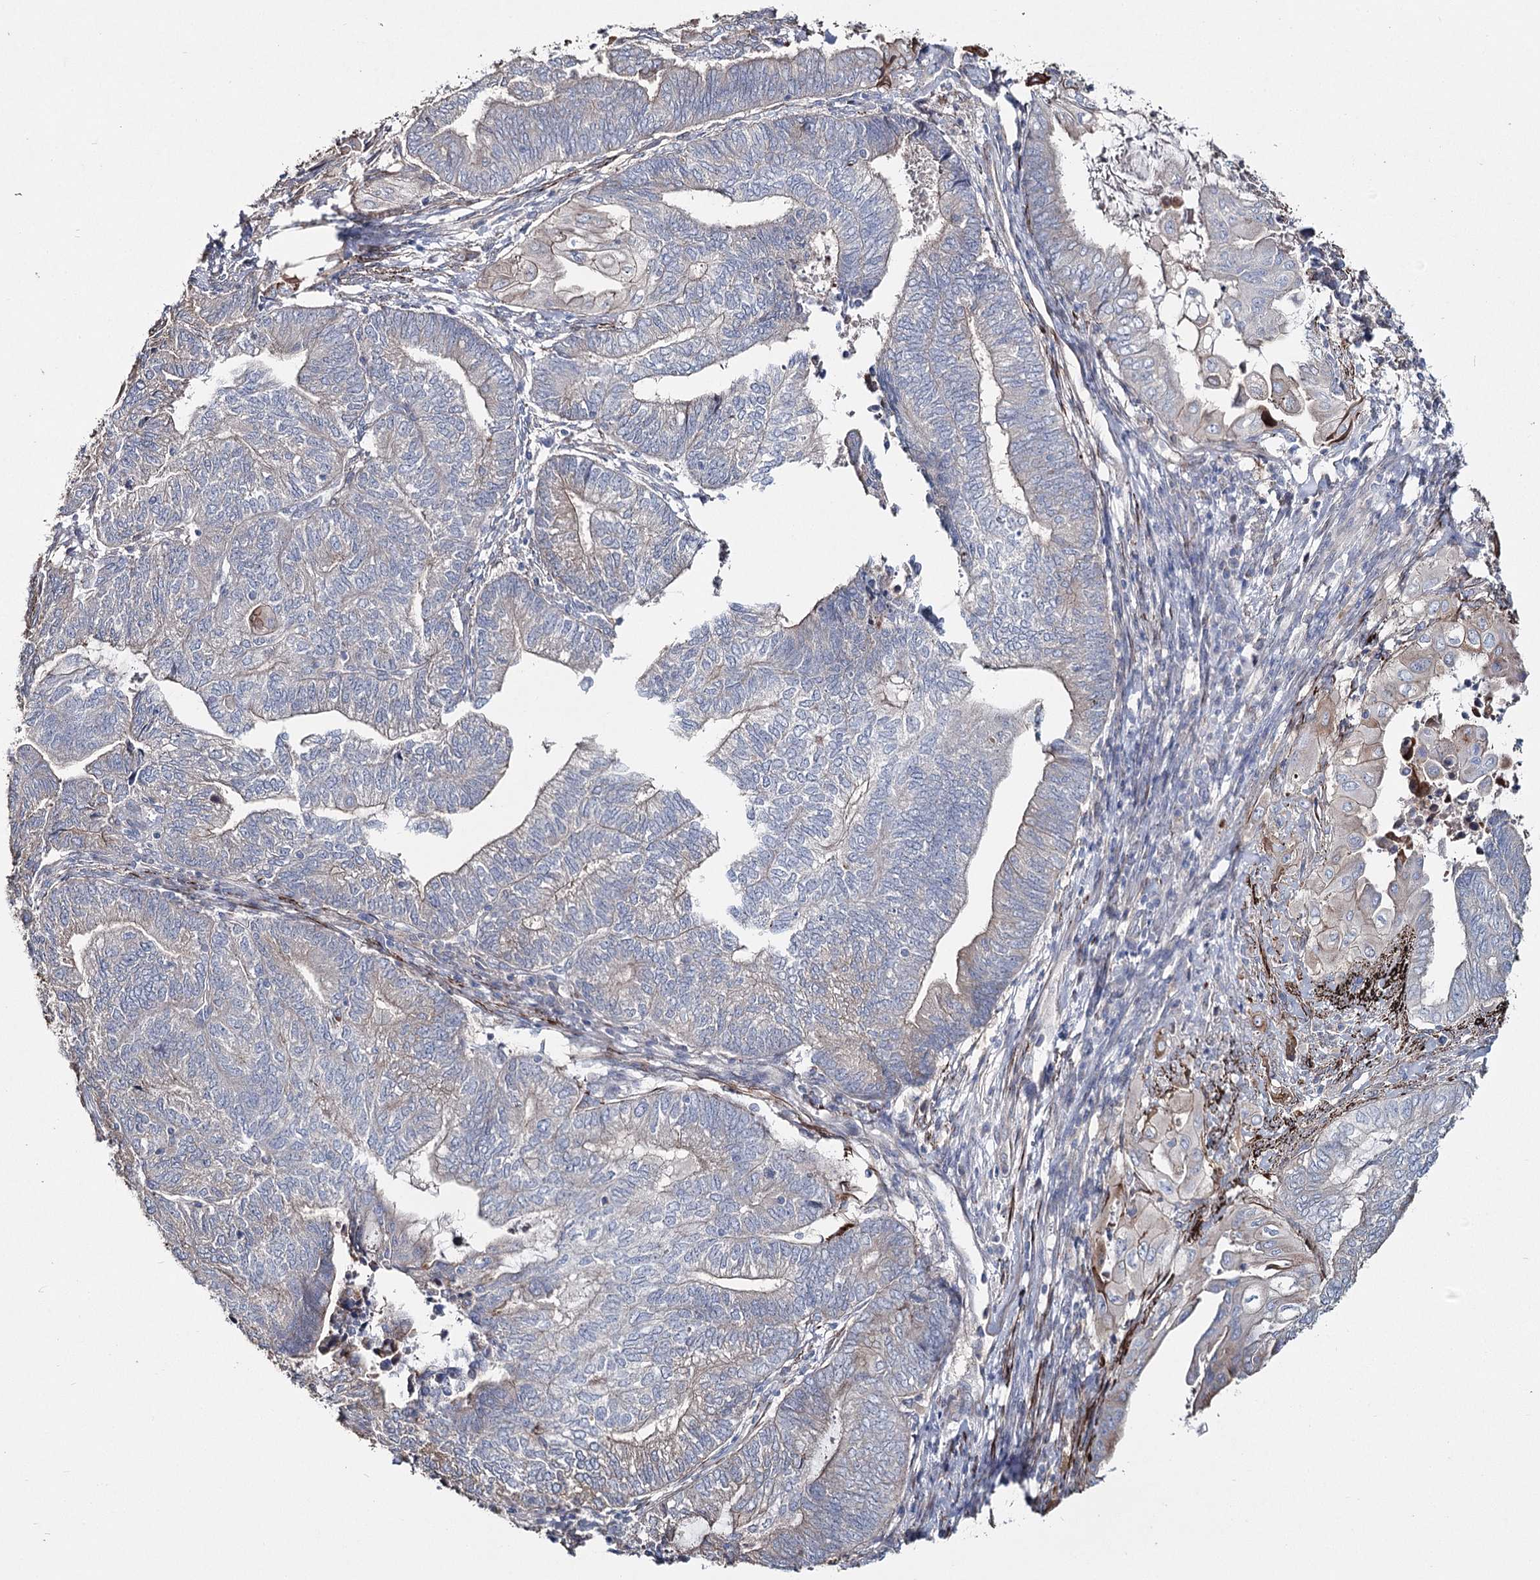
{"staining": {"intensity": "moderate", "quantity": "<25%", "location": "cytoplasmic/membranous"}, "tissue": "endometrial cancer", "cell_type": "Tumor cells", "image_type": "cancer", "snomed": [{"axis": "morphology", "description": "Adenocarcinoma, NOS"}, {"axis": "topography", "description": "Uterus"}, {"axis": "topography", "description": "Endometrium"}], "caption": "Endometrial cancer (adenocarcinoma) stained for a protein reveals moderate cytoplasmic/membranous positivity in tumor cells.", "gene": "SUMF1", "patient": {"sex": "female", "age": 70}}